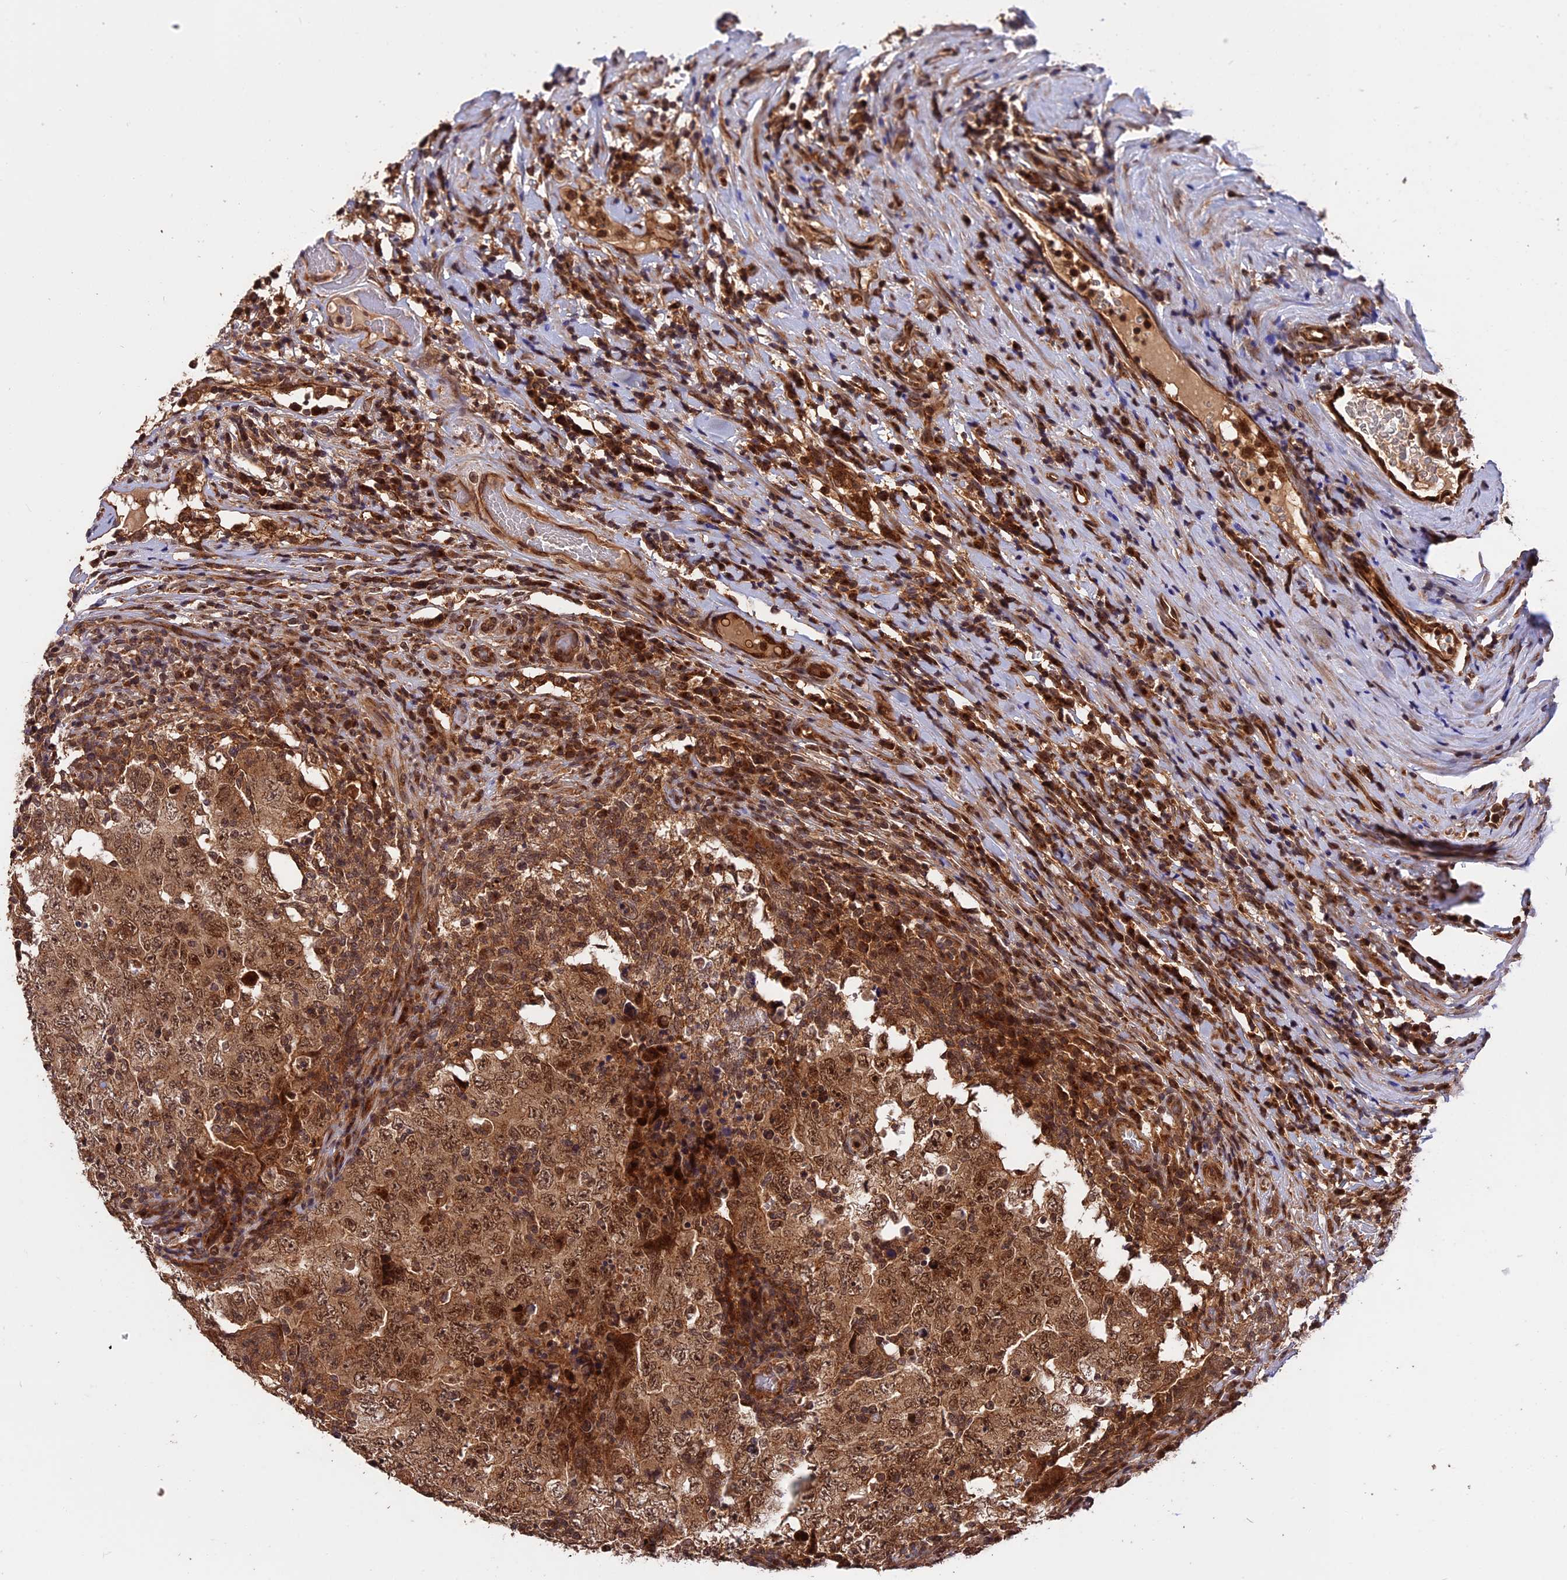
{"staining": {"intensity": "moderate", "quantity": ">75%", "location": "cytoplasmic/membranous,nuclear"}, "tissue": "testis cancer", "cell_type": "Tumor cells", "image_type": "cancer", "snomed": [{"axis": "morphology", "description": "Carcinoma, Embryonal, NOS"}, {"axis": "topography", "description": "Testis"}], "caption": "Immunohistochemistry photomicrograph of human embryonal carcinoma (testis) stained for a protein (brown), which reveals medium levels of moderate cytoplasmic/membranous and nuclear expression in about >75% of tumor cells.", "gene": "ESCO1", "patient": {"sex": "male", "age": 26}}